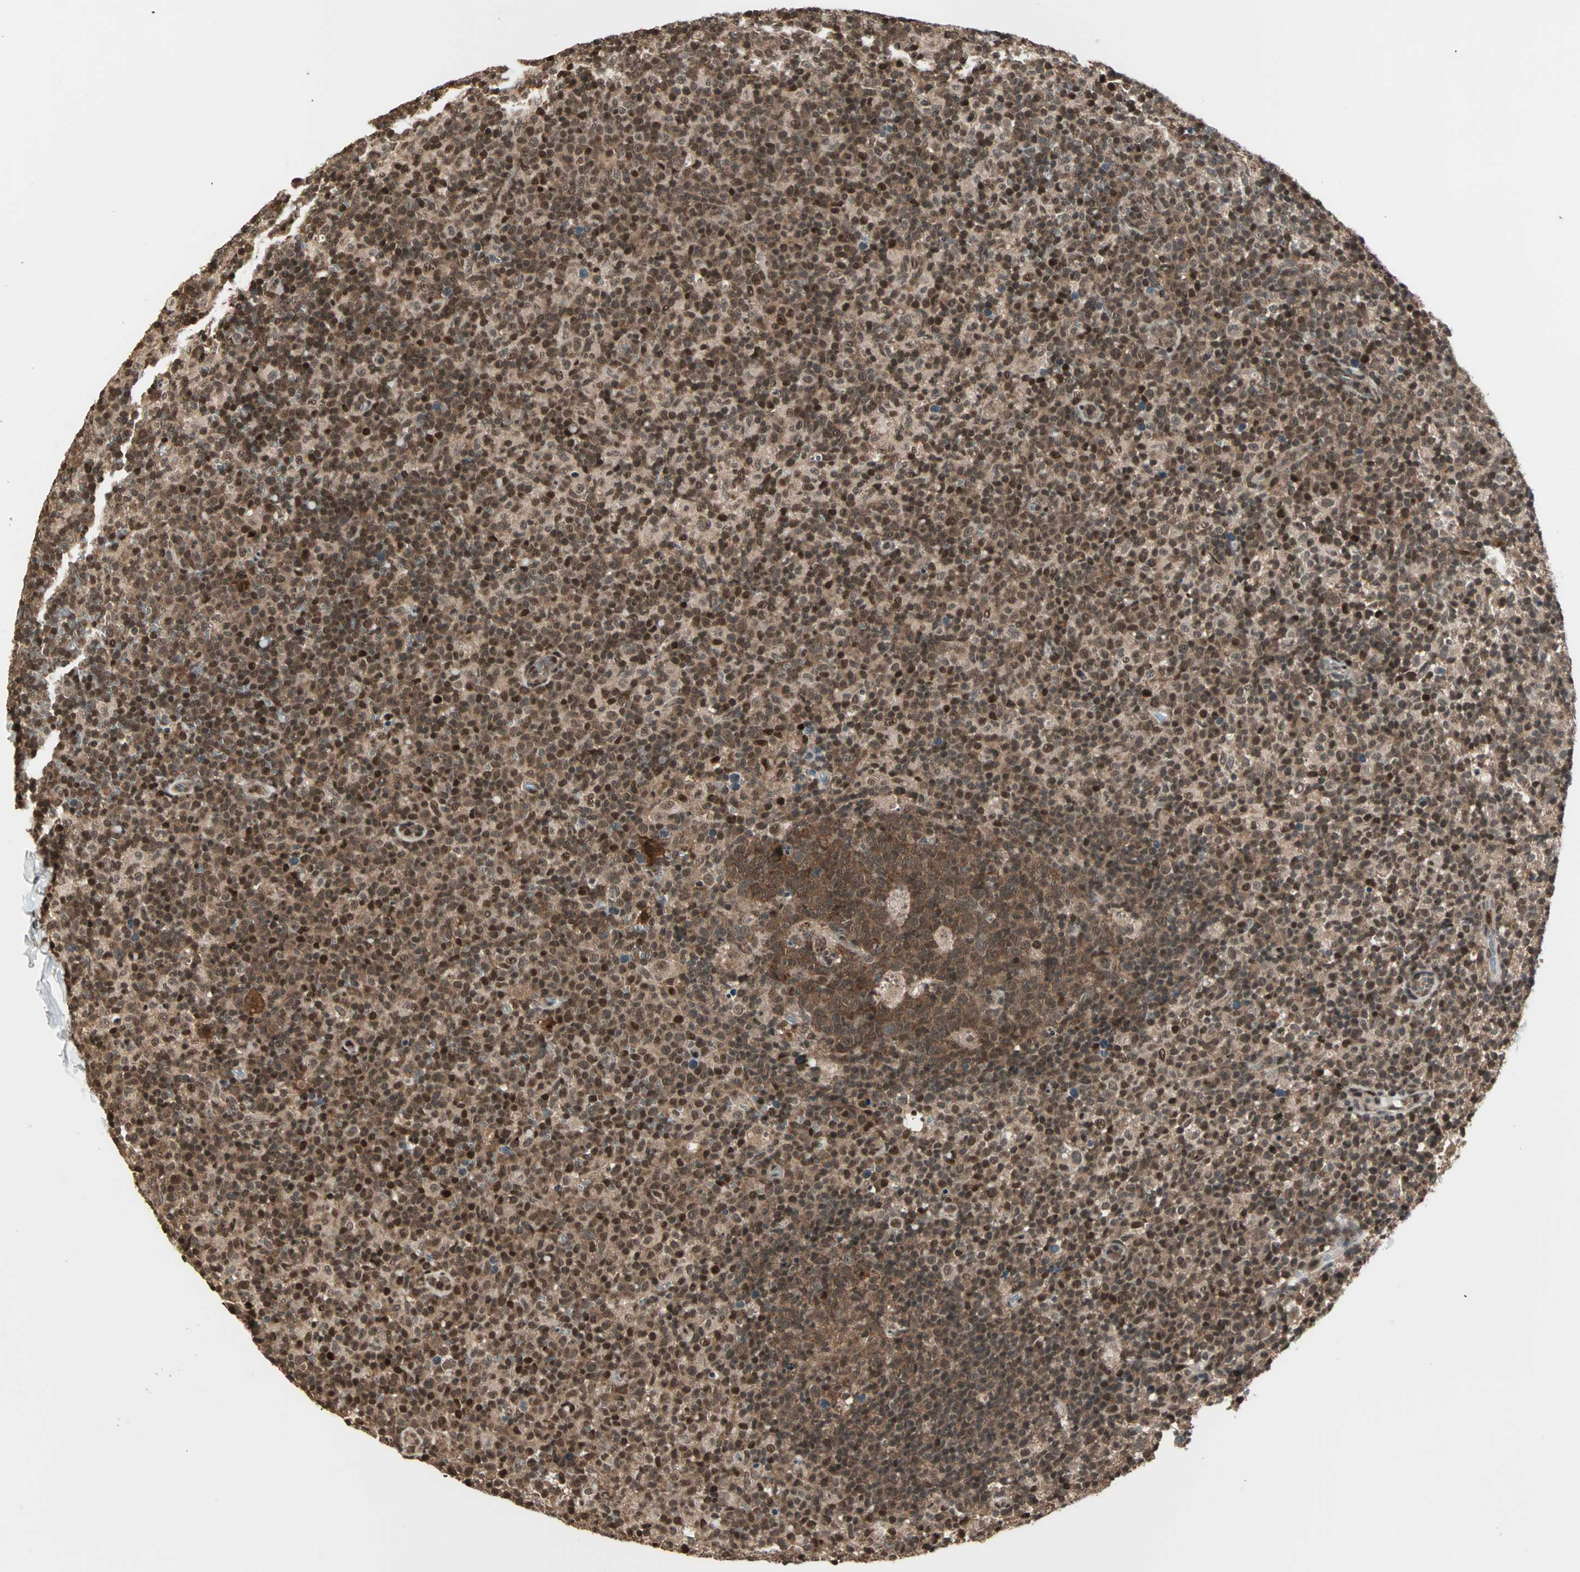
{"staining": {"intensity": "strong", "quantity": ">75%", "location": "cytoplasmic/membranous,nuclear"}, "tissue": "lymph node", "cell_type": "Germinal center cells", "image_type": "normal", "snomed": [{"axis": "morphology", "description": "Normal tissue, NOS"}, {"axis": "morphology", "description": "Inflammation, NOS"}, {"axis": "topography", "description": "Lymph node"}], "caption": "Immunohistochemical staining of unremarkable lymph node displays high levels of strong cytoplasmic/membranous,nuclear positivity in approximately >75% of germinal center cells.", "gene": "ZNF44", "patient": {"sex": "male", "age": 55}}